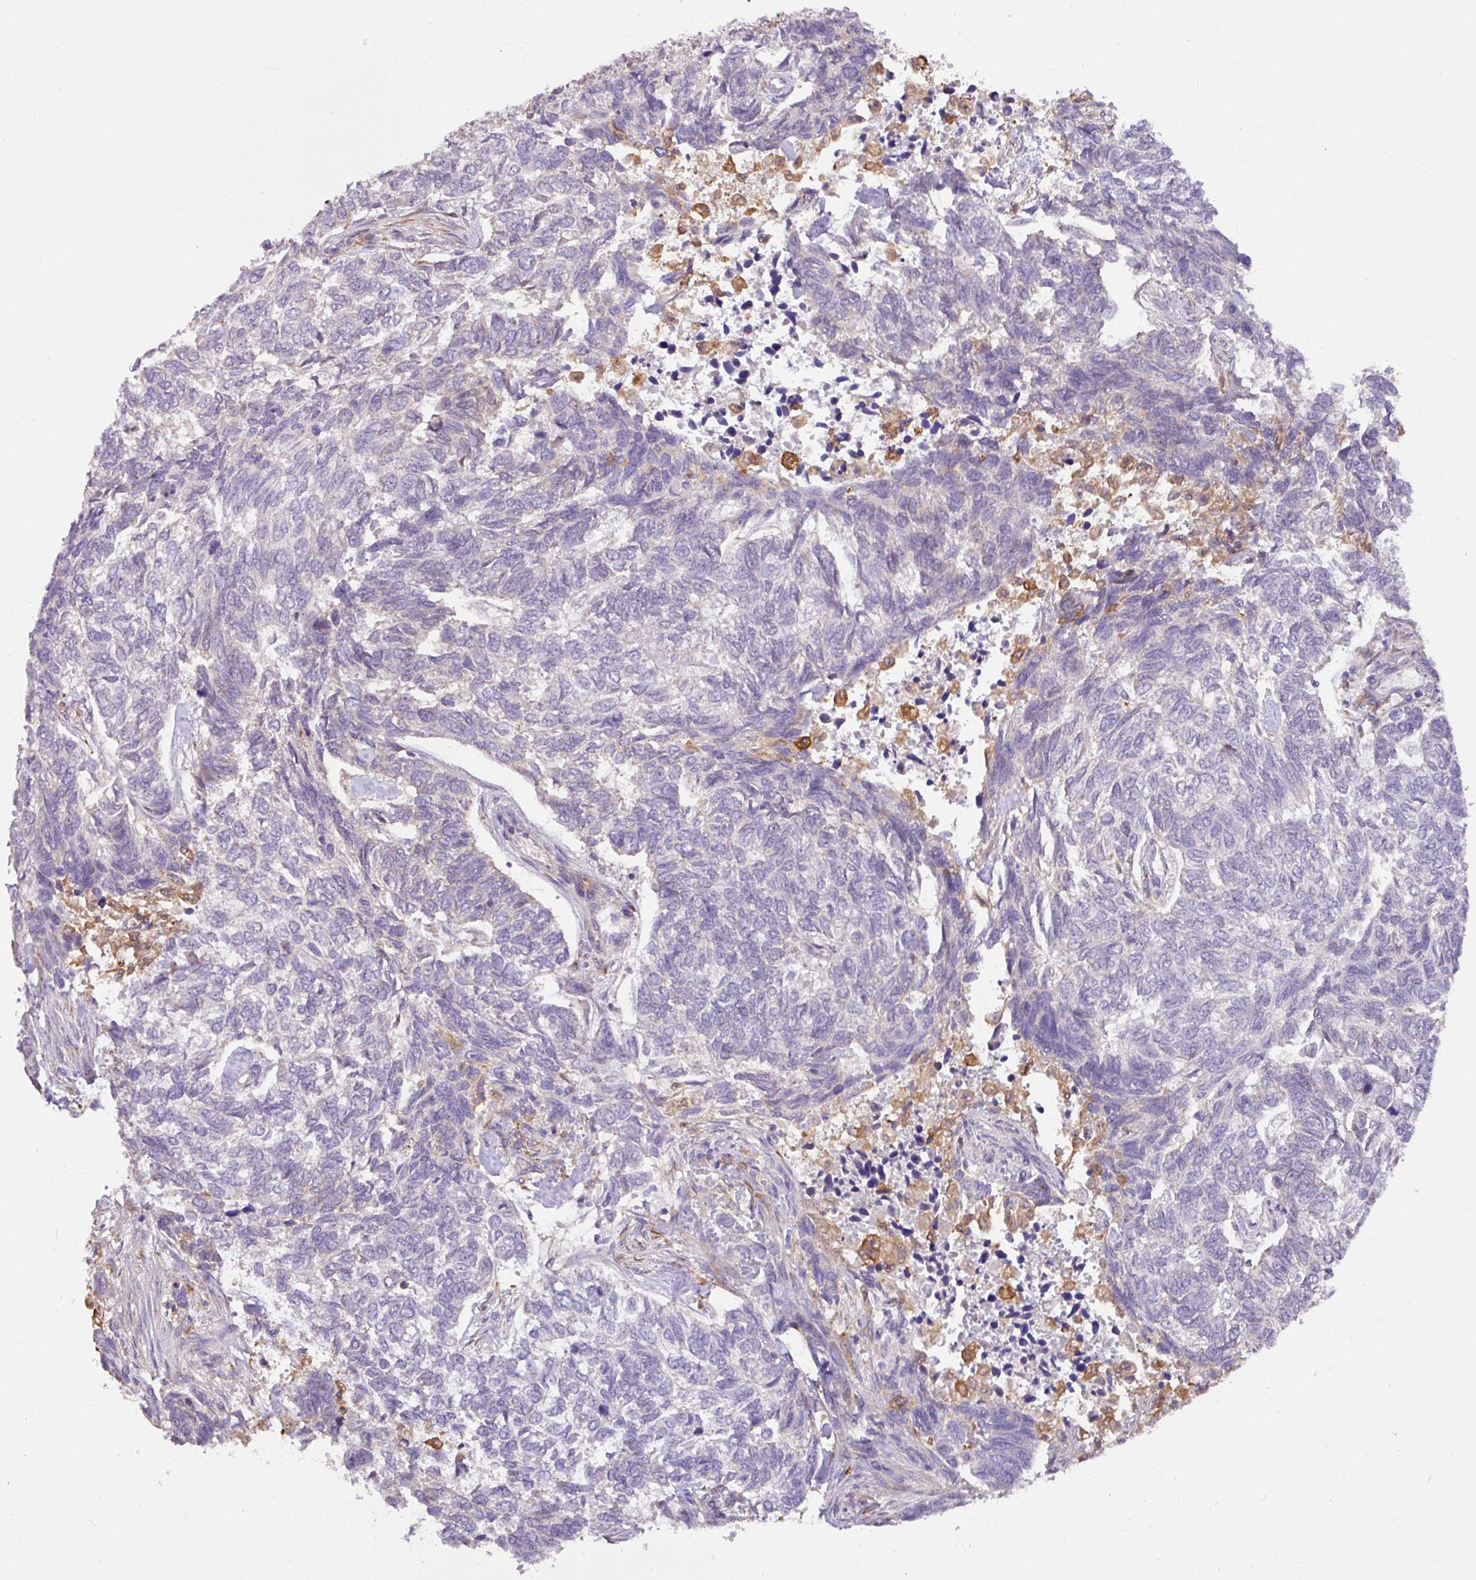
{"staining": {"intensity": "negative", "quantity": "none", "location": "none"}, "tissue": "skin cancer", "cell_type": "Tumor cells", "image_type": "cancer", "snomed": [{"axis": "morphology", "description": "Basal cell carcinoma"}, {"axis": "topography", "description": "Skin"}], "caption": "Tumor cells are negative for protein expression in human skin cancer.", "gene": "GCNT7", "patient": {"sex": "female", "age": 65}}